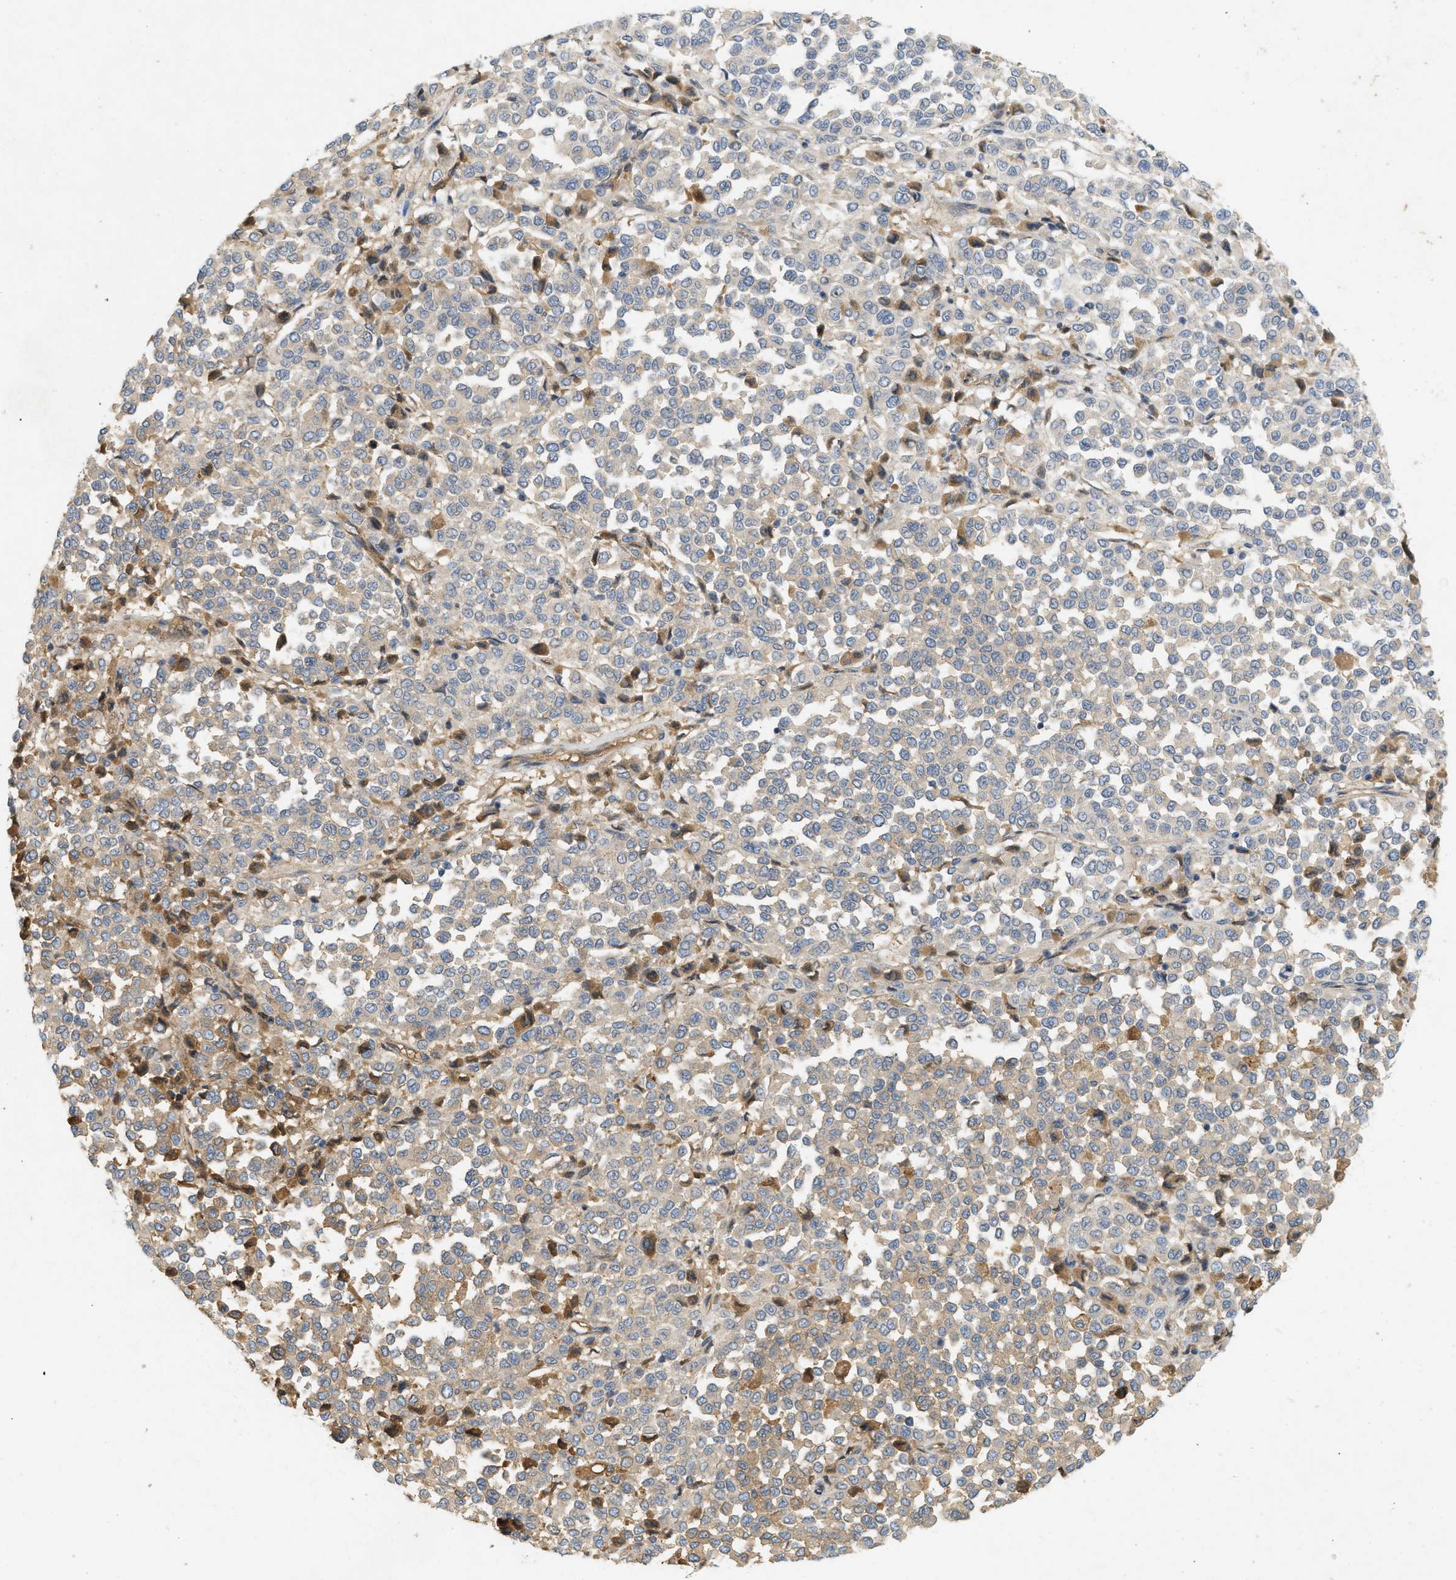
{"staining": {"intensity": "weak", "quantity": "25%-75%", "location": "cytoplasmic/membranous"}, "tissue": "melanoma", "cell_type": "Tumor cells", "image_type": "cancer", "snomed": [{"axis": "morphology", "description": "Malignant melanoma, Metastatic site"}, {"axis": "topography", "description": "Pancreas"}], "caption": "Melanoma tissue shows weak cytoplasmic/membranous staining in about 25%-75% of tumor cells The staining was performed using DAB (3,3'-diaminobenzidine), with brown indicating positive protein expression. Nuclei are stained blue with hematoxylin.", "gene": "F8", "patient": {"sex": "female", "age": 30}}